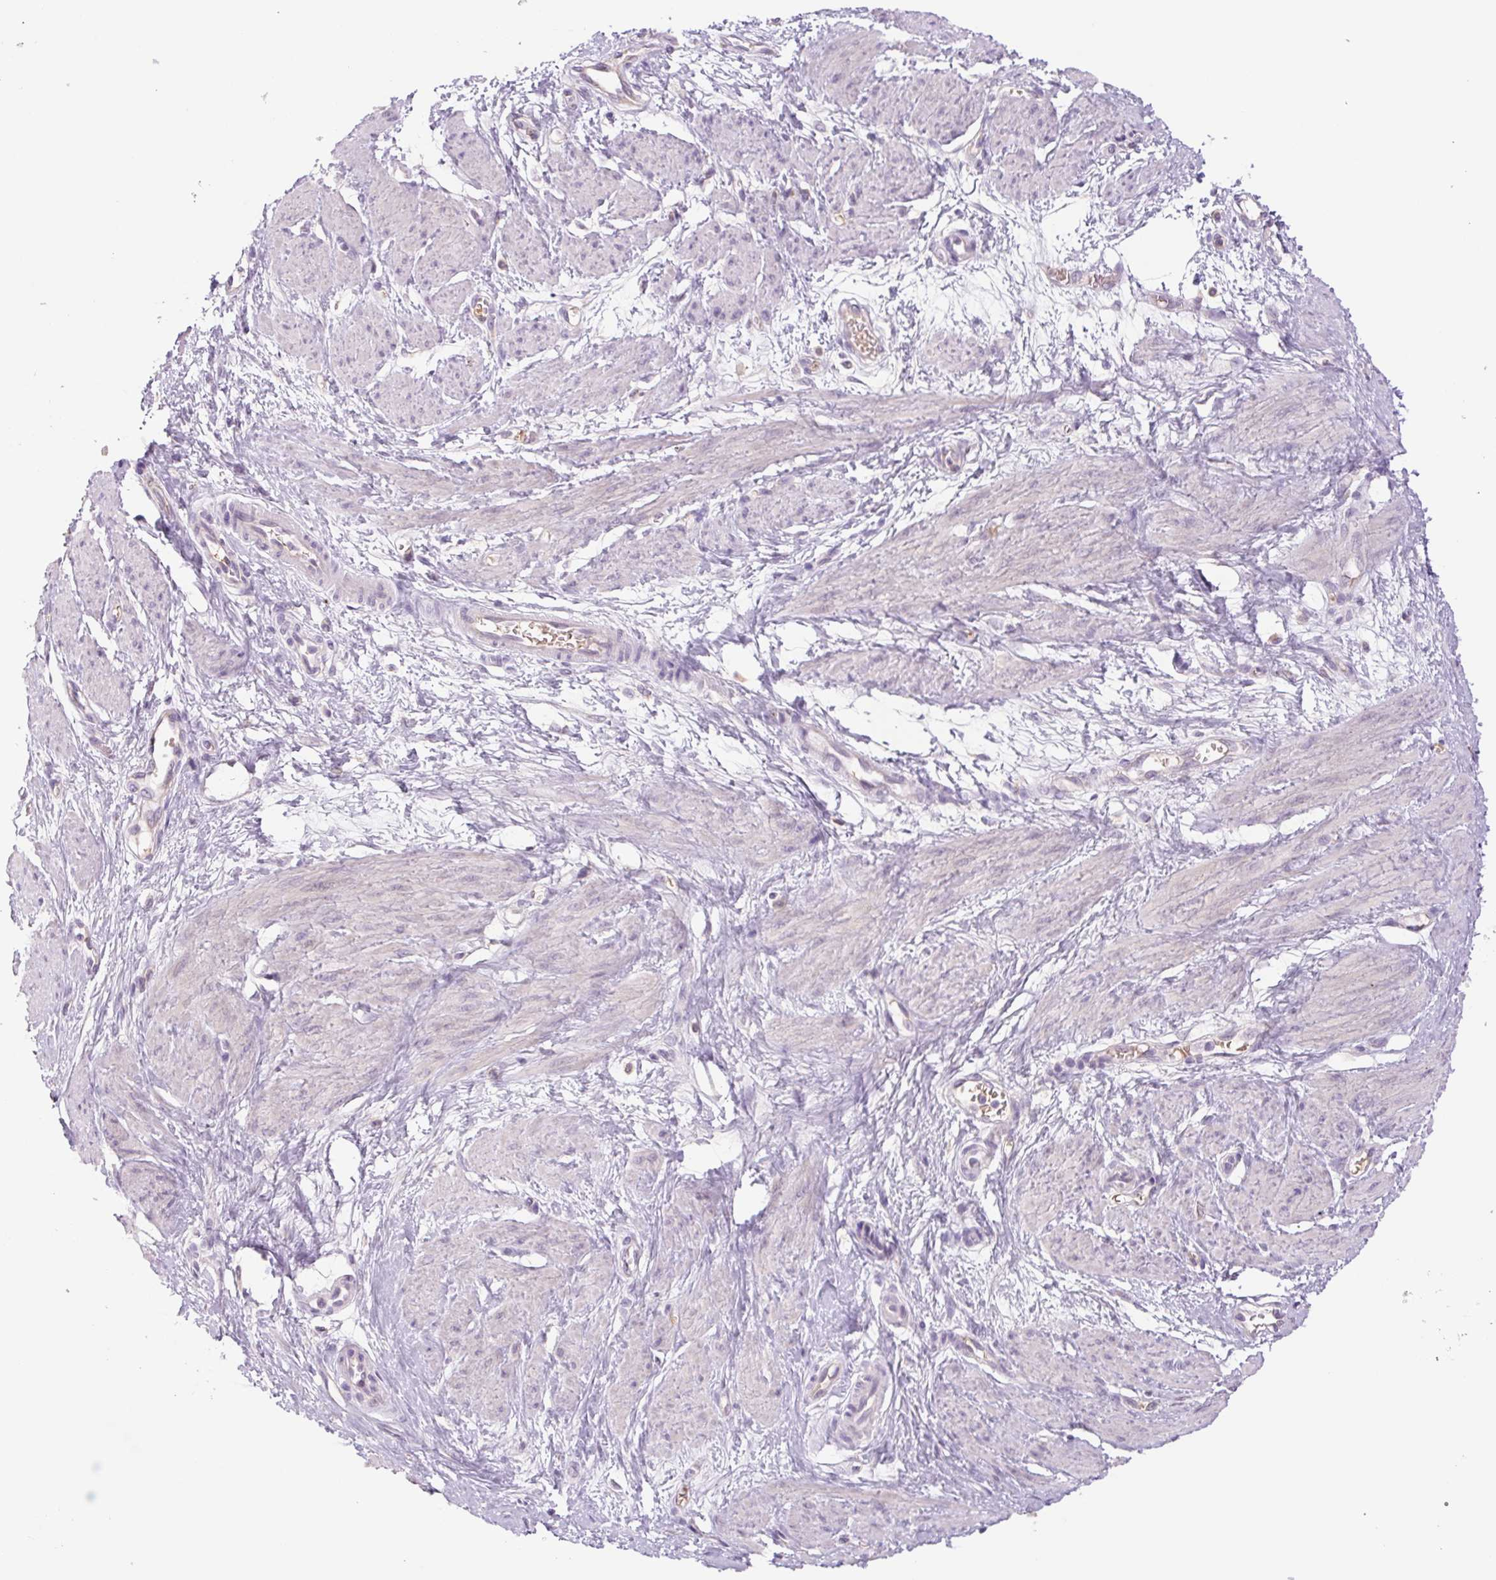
{"staining": {"intensity": "negative", "quantity": "none", "location": "none"}, "tissue": "smooth muscle", "cell_type": "Smooth muscle cells", "image_type": "normal", "snomed": [{"axis": "morphology", "description": "Normal tissue, NOS"}, {"axis": "topography", "description": "Smooth muscle"}, {"axis": "topography", "description": "Uterus"}], "caption": "This is a micrograph of IHC staining of benign smooth muscle, which shows no staining in smooth muscle cells.", "gene": "IGFL3", "patient": {"sex": "female", "age": 39}}